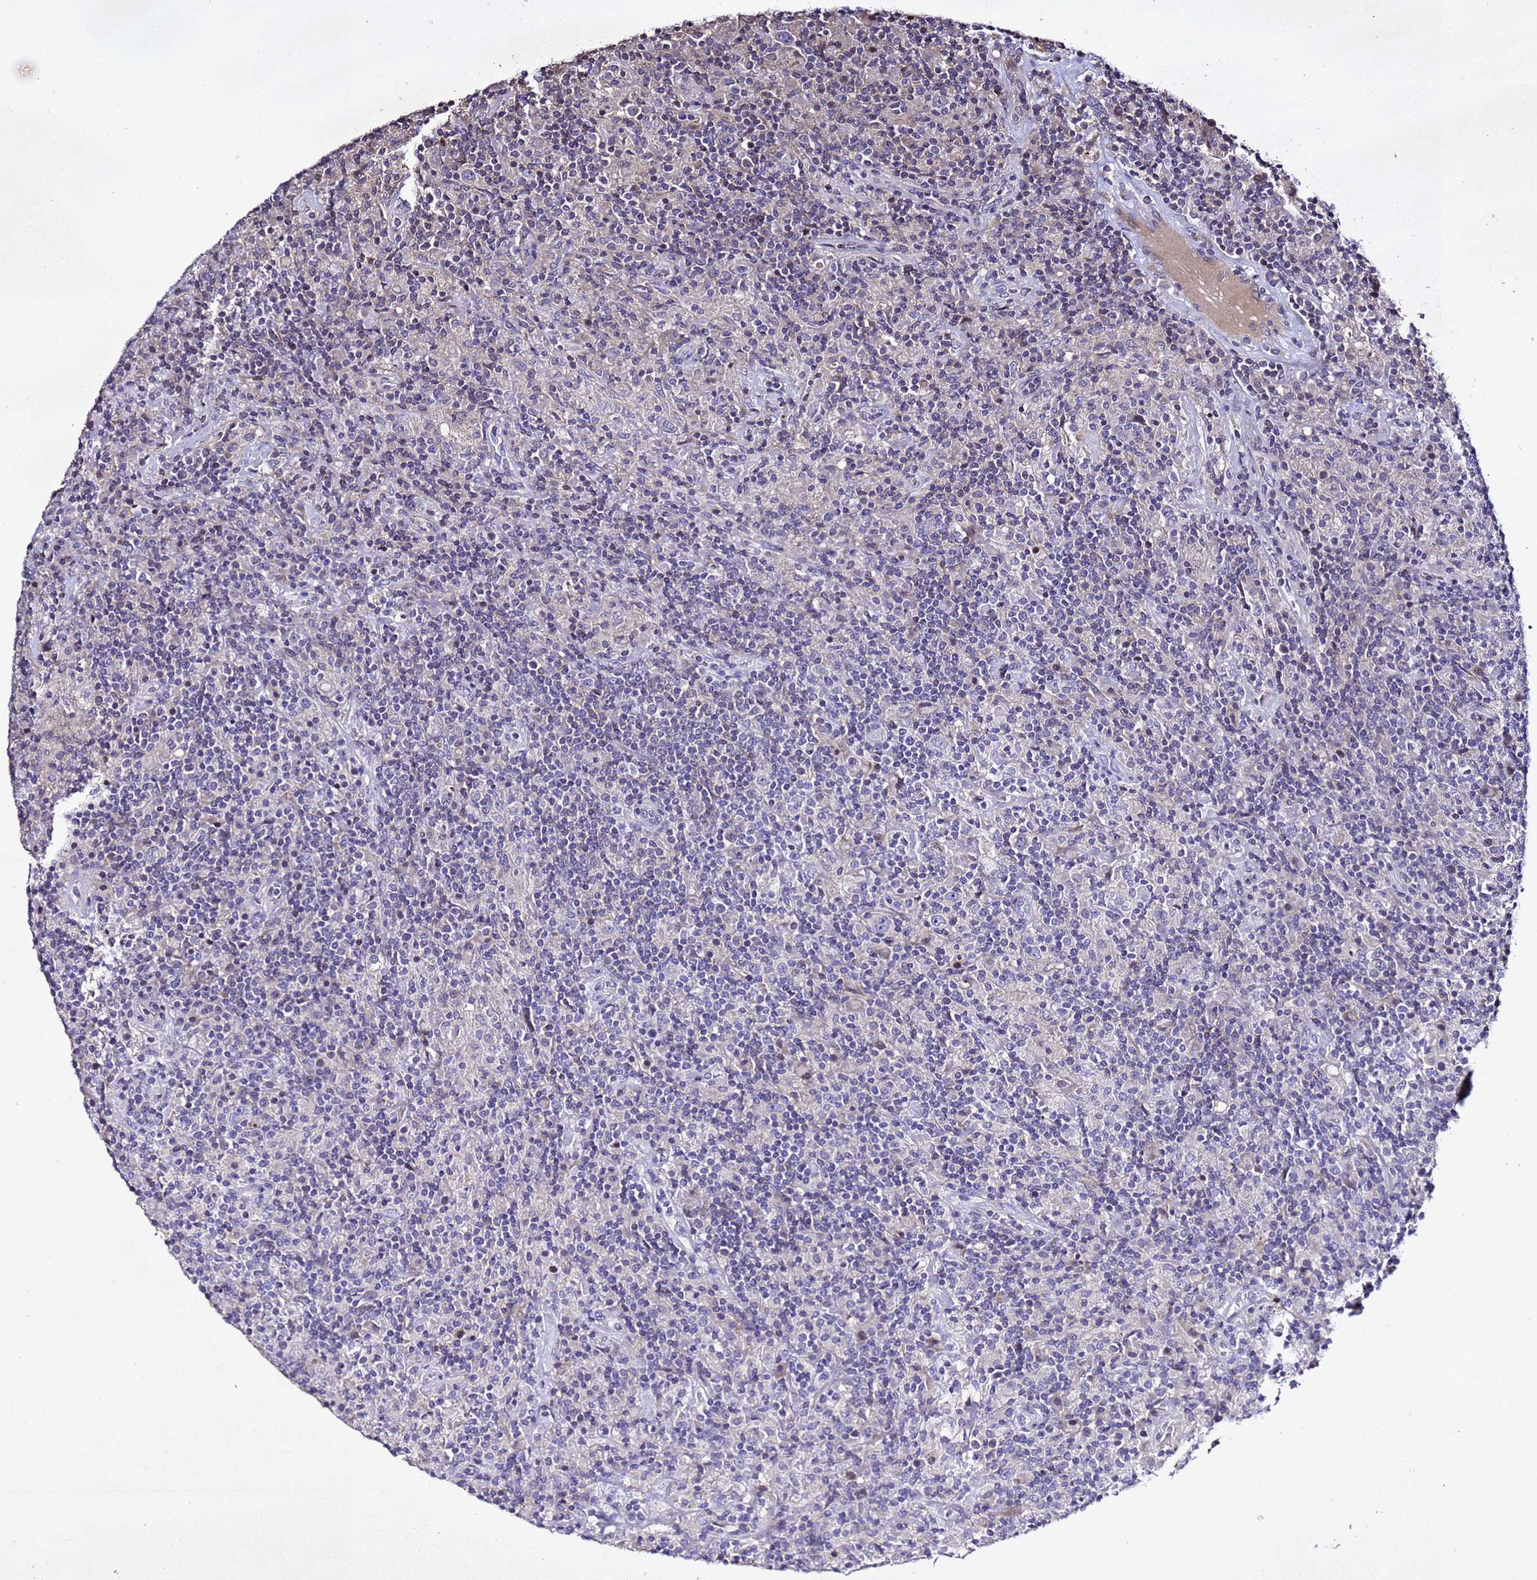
{"staining": {"intensity": "negative", "quantity": "none", "location": "none"}, "tissue": "lymphoma", "cell_type": "Tumor cells", "image_type": "cancer", "snomed": [{"axis": "morphology", "description": "Hodgkin's disease, NOS"}, {"axis": "topography", "description": "Lymph node"}], "caption": "Immunohistochemistry of human Hodgkin's disease displays no positivity in tumor cells.", "gene": "SV2B", "patient": {"sex": "male", "age": 70}}